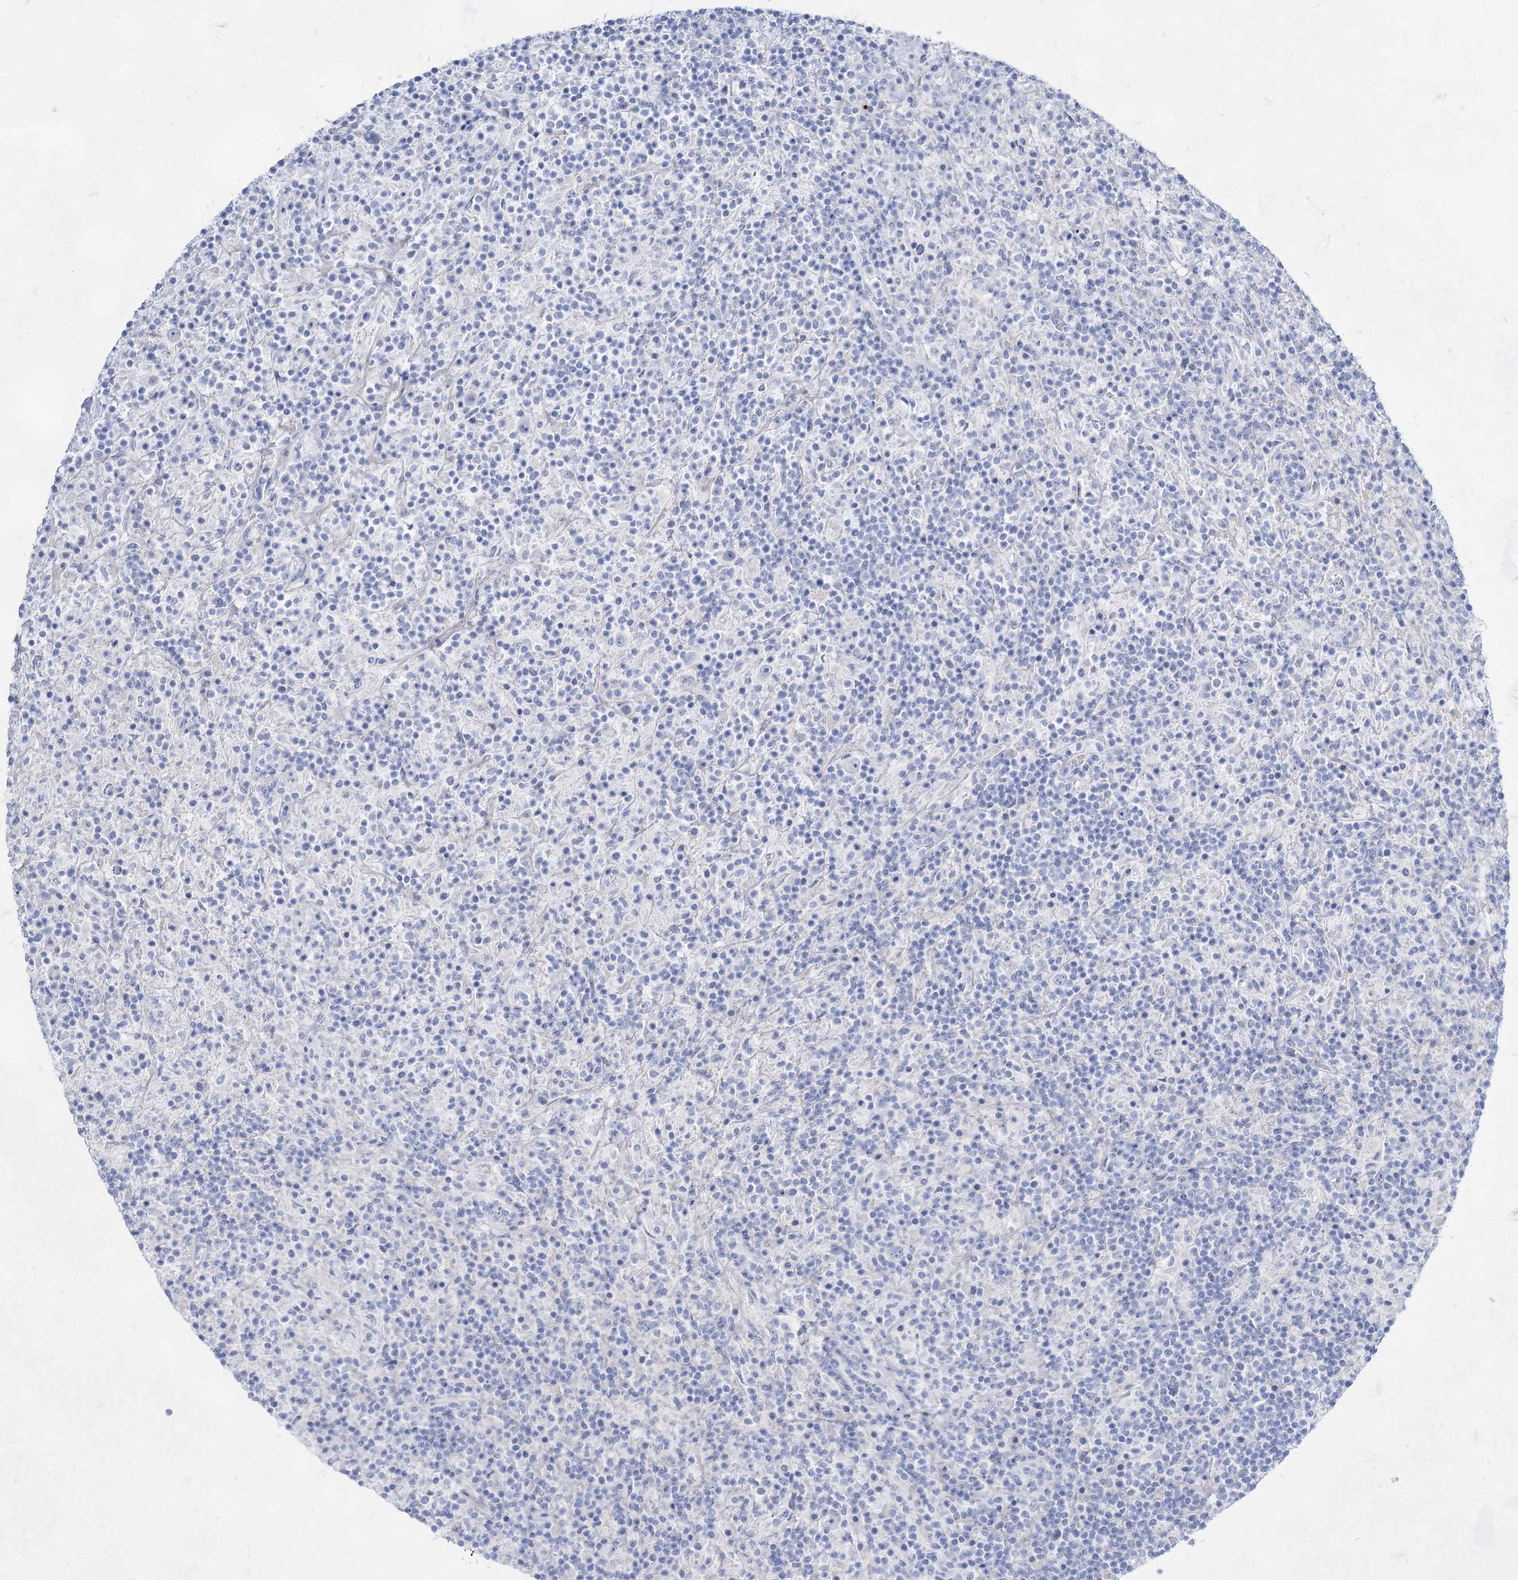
{"staining": {"intensity": "negative", "quantity": "none", "location": "none"}, "tissue": "lymphoma", "cell_type": "Tumor cells", "image_type": "cancer", "snomed": [{"axis": "morphology", "description": "Hodgkin's disease, NOS"}, {"axis": "topography", "description": "Lymph node"}], "caption": "Tumor cells show no significant protein expression in Hodgkin's disease. Brightfield microscopy of immunohistochemistry (IHC) stained with DAB (3,3'-diaminobenzidine) (brown) and hematoxylin (blue), captured at high magnification.", "gene": "ACRV1", "patient": {"sex": "male", "age": 70}}